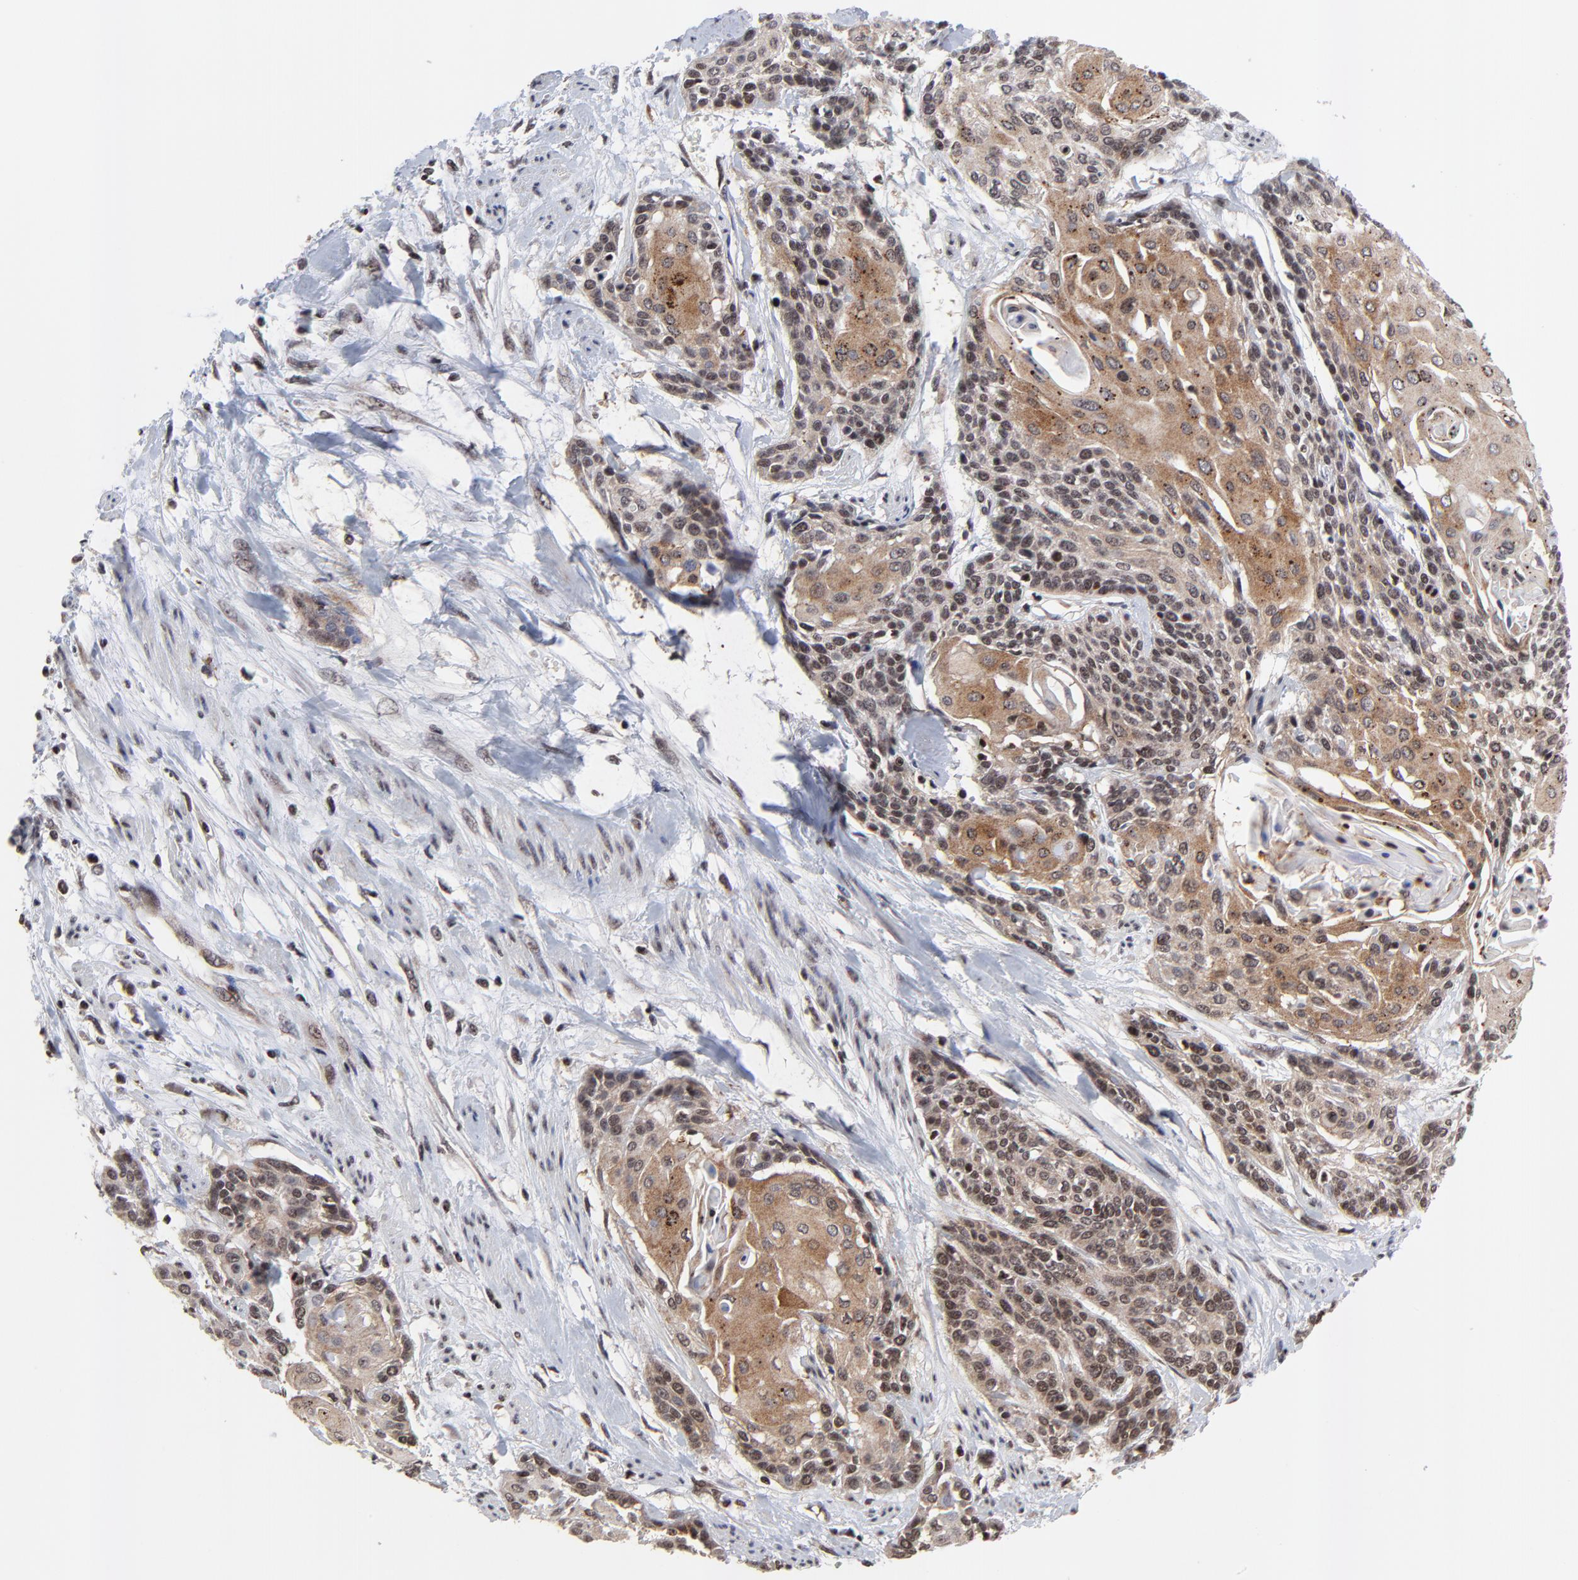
{"staining": {"intensity": "moderate", "quantity": ">75%", "location": "cytoplasmic/membranous"}, "tissue": "cervical cancer", "cell_type": "Tumor cells", "image_type": "cancer", "snomed": [{"axis": "morphology", "description": "Squamous cell carcinoma, NOS"}, {"axis": "topography", "description": "Cervix"}], "caption": "This image demonstrates immunohistochemistry staining of human cervical cancer, with medium moderate cytoplasmic/membranous staining in approximately >75% of tumor cells.", "gene": "ZNF777", "patient": {"sex": "female", "age": 57}}